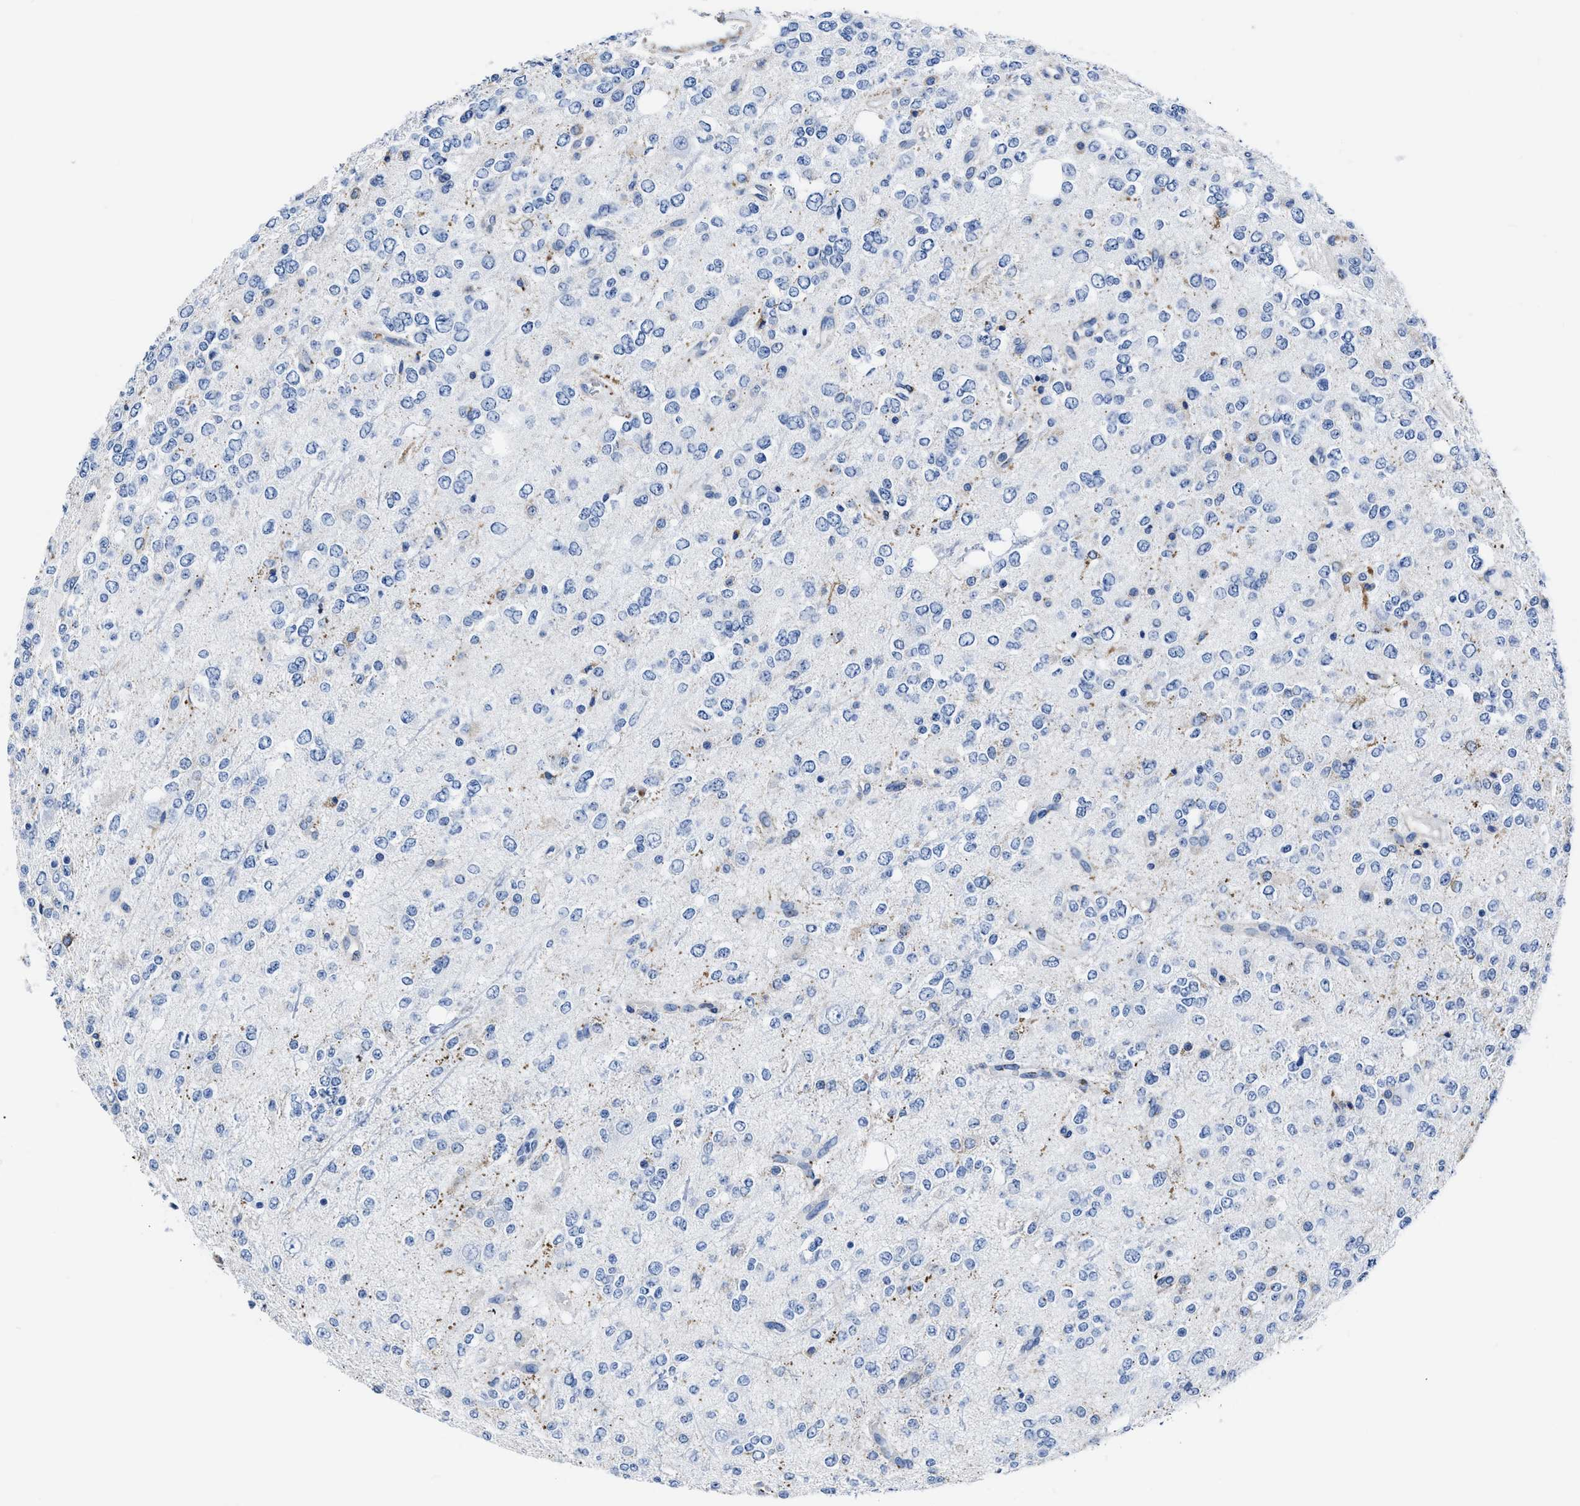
{"staining": {"intensity": "negative", "quantity": "none", "location": "none"}, "tissue": "glioma", "cell_type": "Tumor cells", "image_type": "cancer", "snomed": [{"axis": "morphology", "description": "Glioma, malignant, Low grade"}, {"axis": "topography", "description": "Brain"}], "caption": "High power microscopy micrograph of an IHC micrograph of glioma, revealing no significant positivity in tumor cells.", "gene": "KCNMB3", "patient": {"sex": "male", "age": 38}}